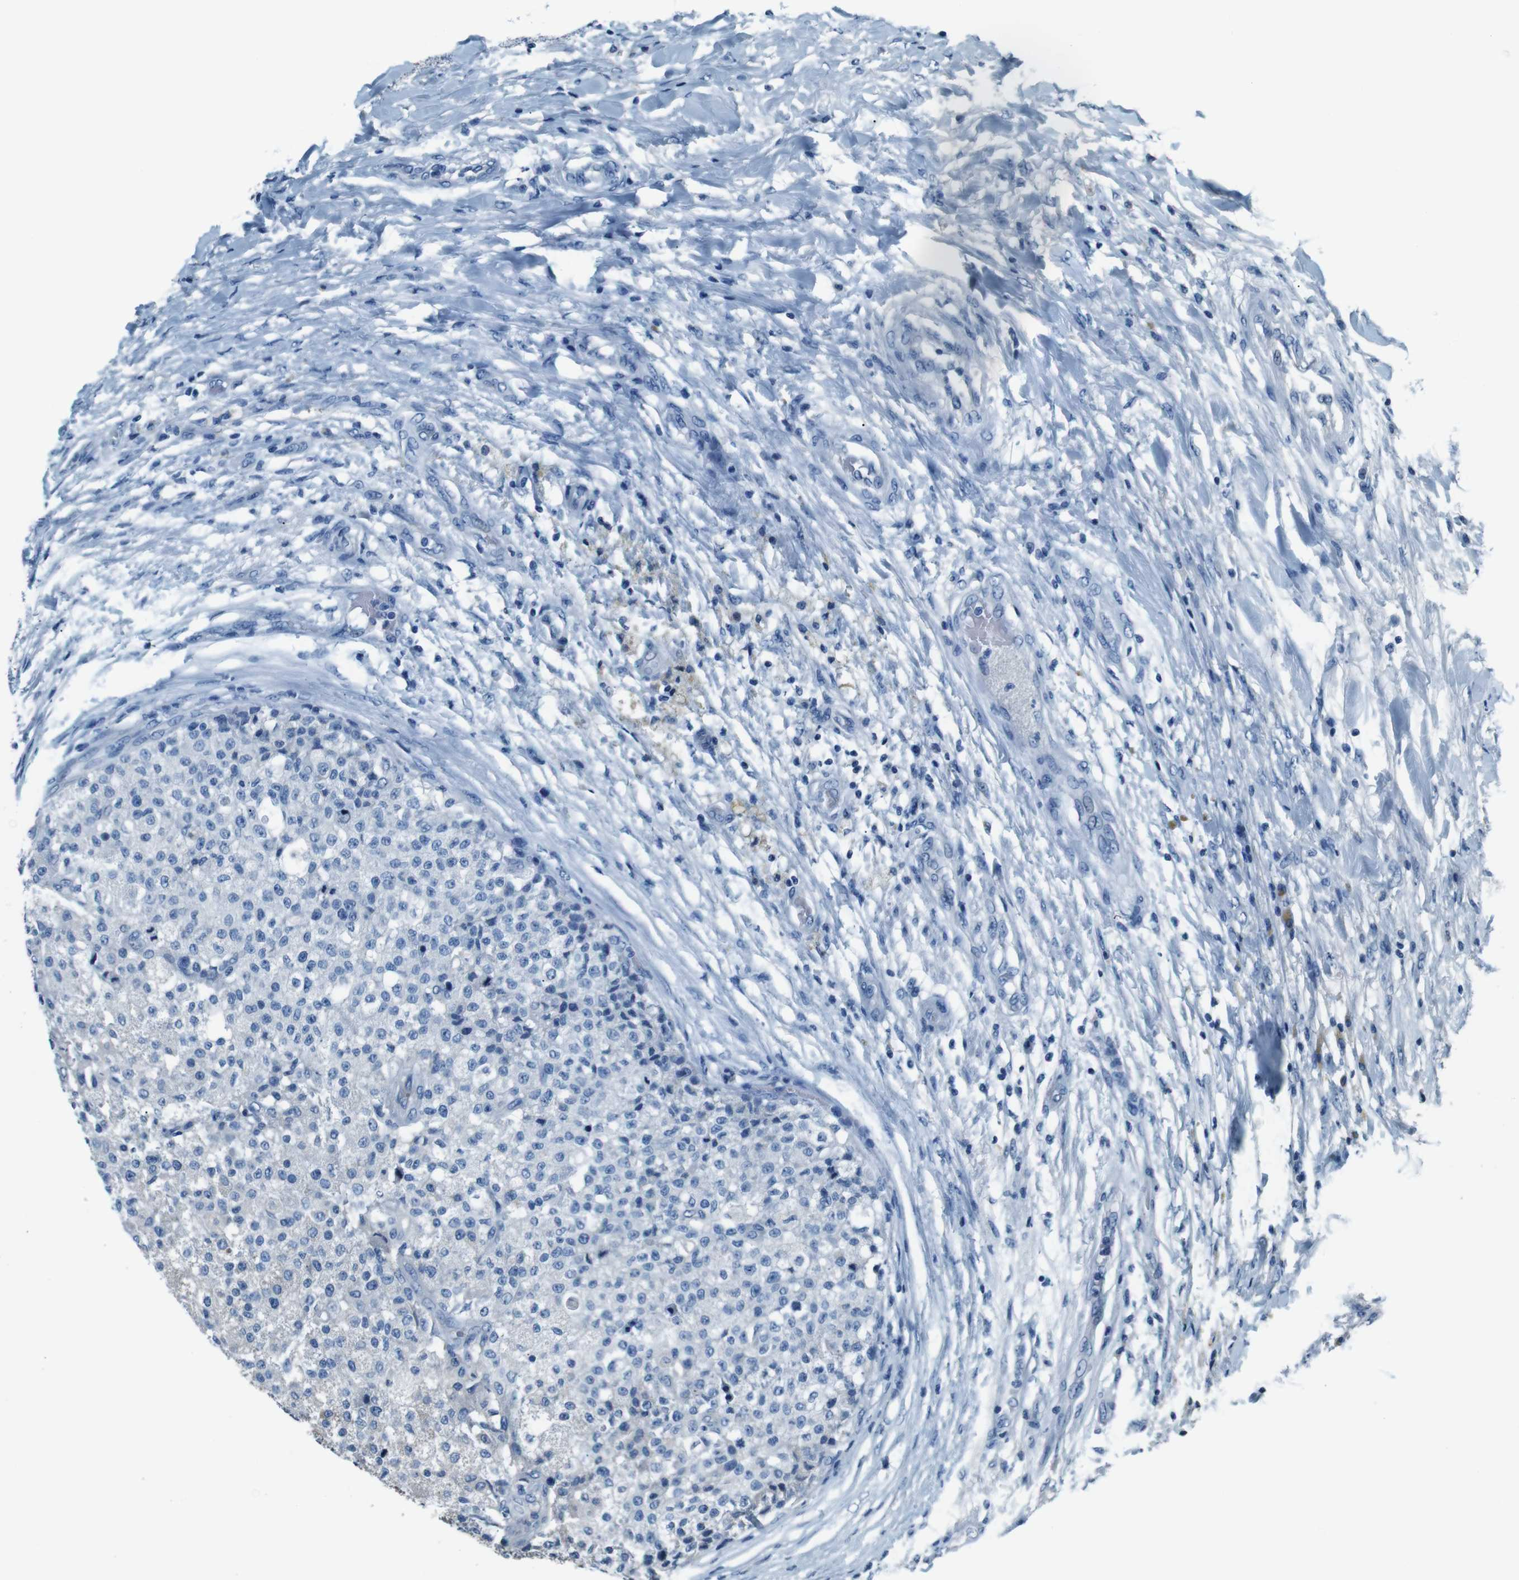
{"staining": {"intensity": "negative", "quantity": "none", "location": "none"}, "tissue": "testis cancer", "cell_type": "Tumor cells", "image_type": "cancer", "snomed": [{"axis": "morphology", "description": "Seminoma, NOS"}, {"axis": "topography", "description": "Testis"}], "caption": "Immunohistochemical staining of human testis cancer exhibits no significant expression in tumor cells.", "gene": "LEP", "patient": {"sex": "male", "age": 59}}